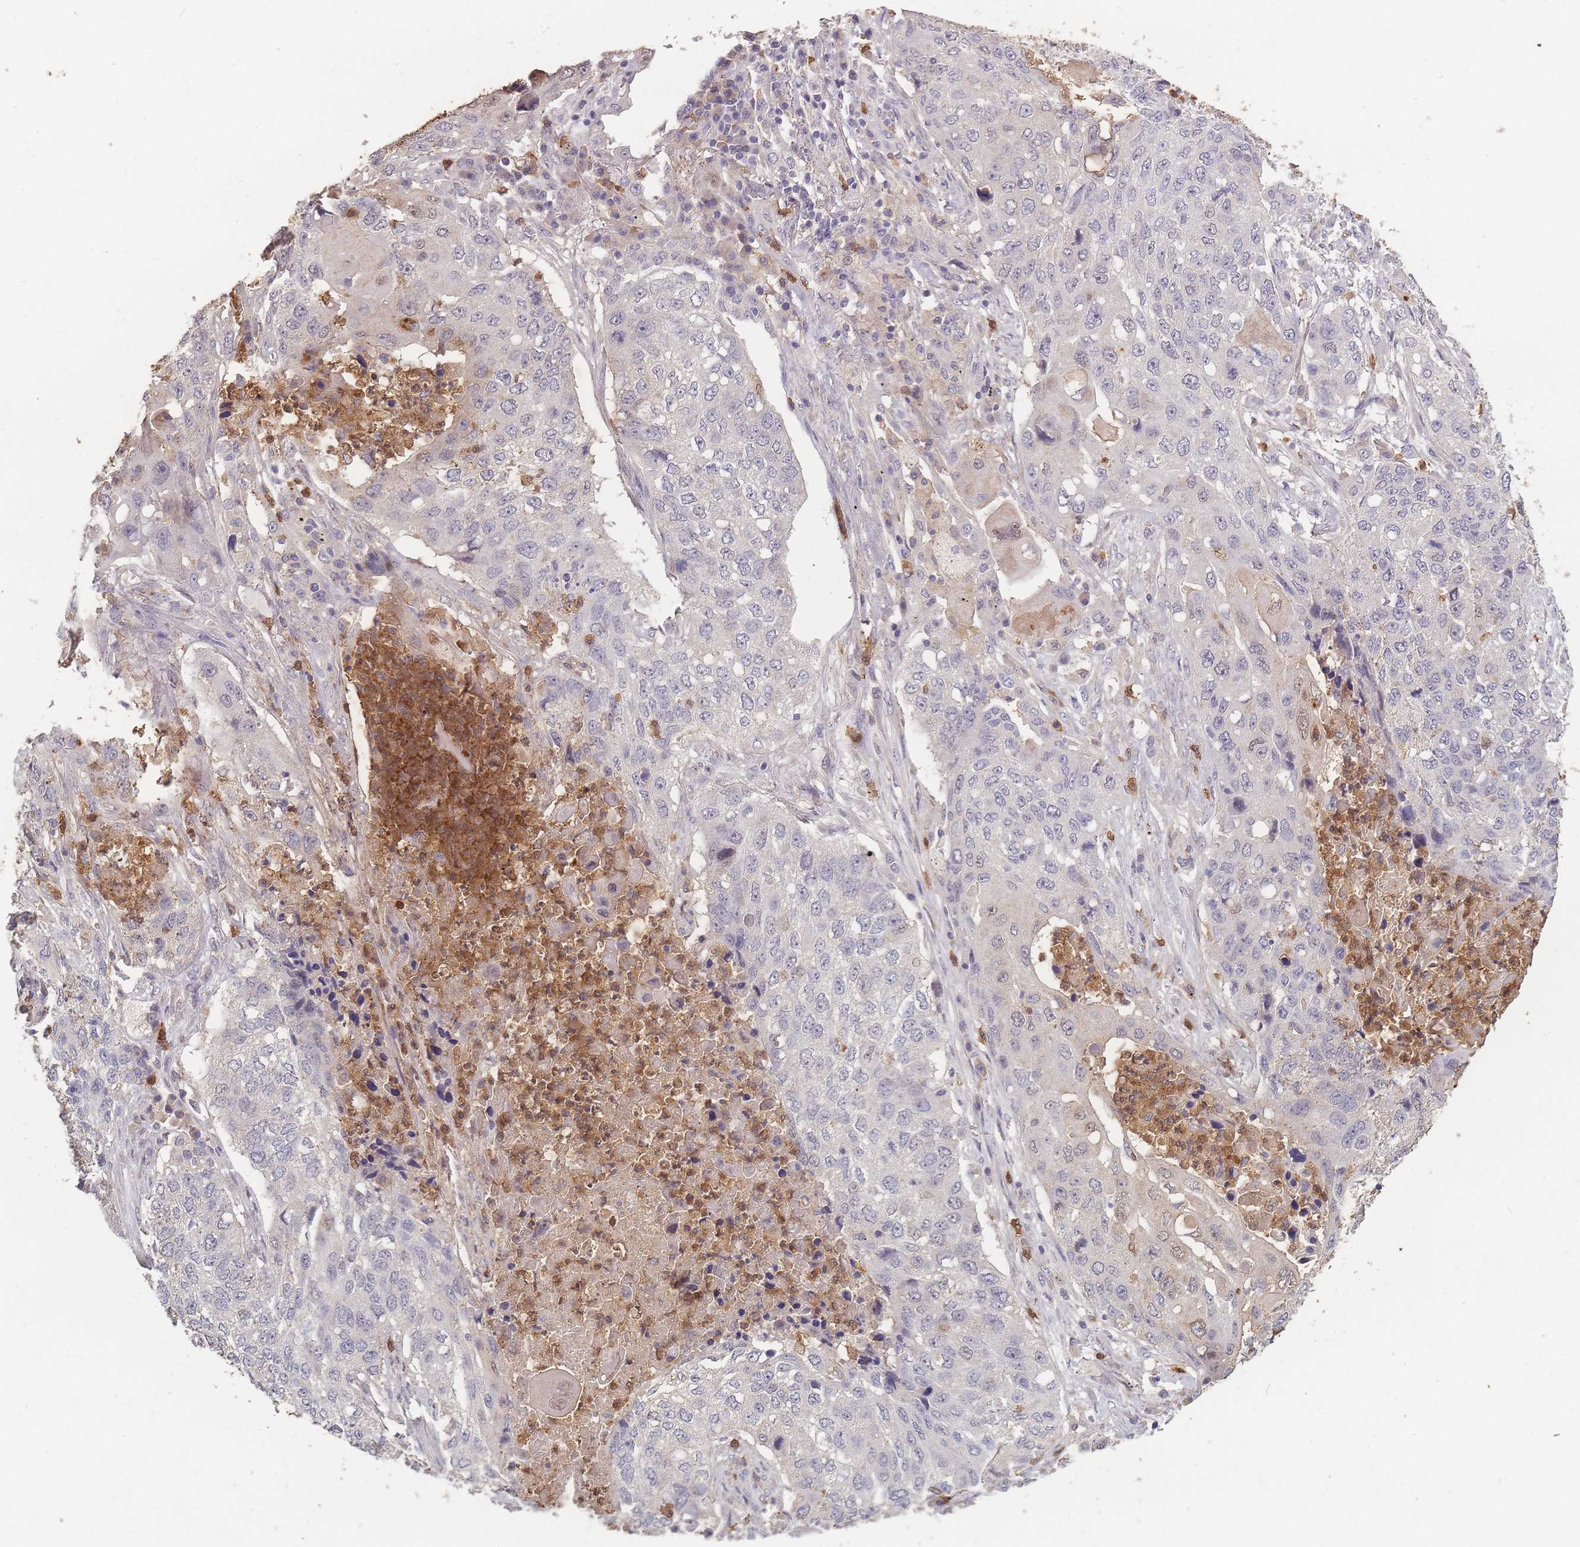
{"staining": {"intensity": "negative", "quantity": "none", "location": "none"}, "tissue": "lung cancer", "cell_type": "Tumor cells", "image_type": "cancer", "snomed": [{"axis": "morphology", "description": "Squamous cell carcinoma, NOS"}, {"axis": "topography", "description": "Lung"}], "caption": "DAB immunohistochemical staining of lung squamous cell carcinoma displays no significant positivity in tumor cells. Nuclei are stained in blue.", "gene": "BST1", "patient": {"sex": "female", "age": 63}}